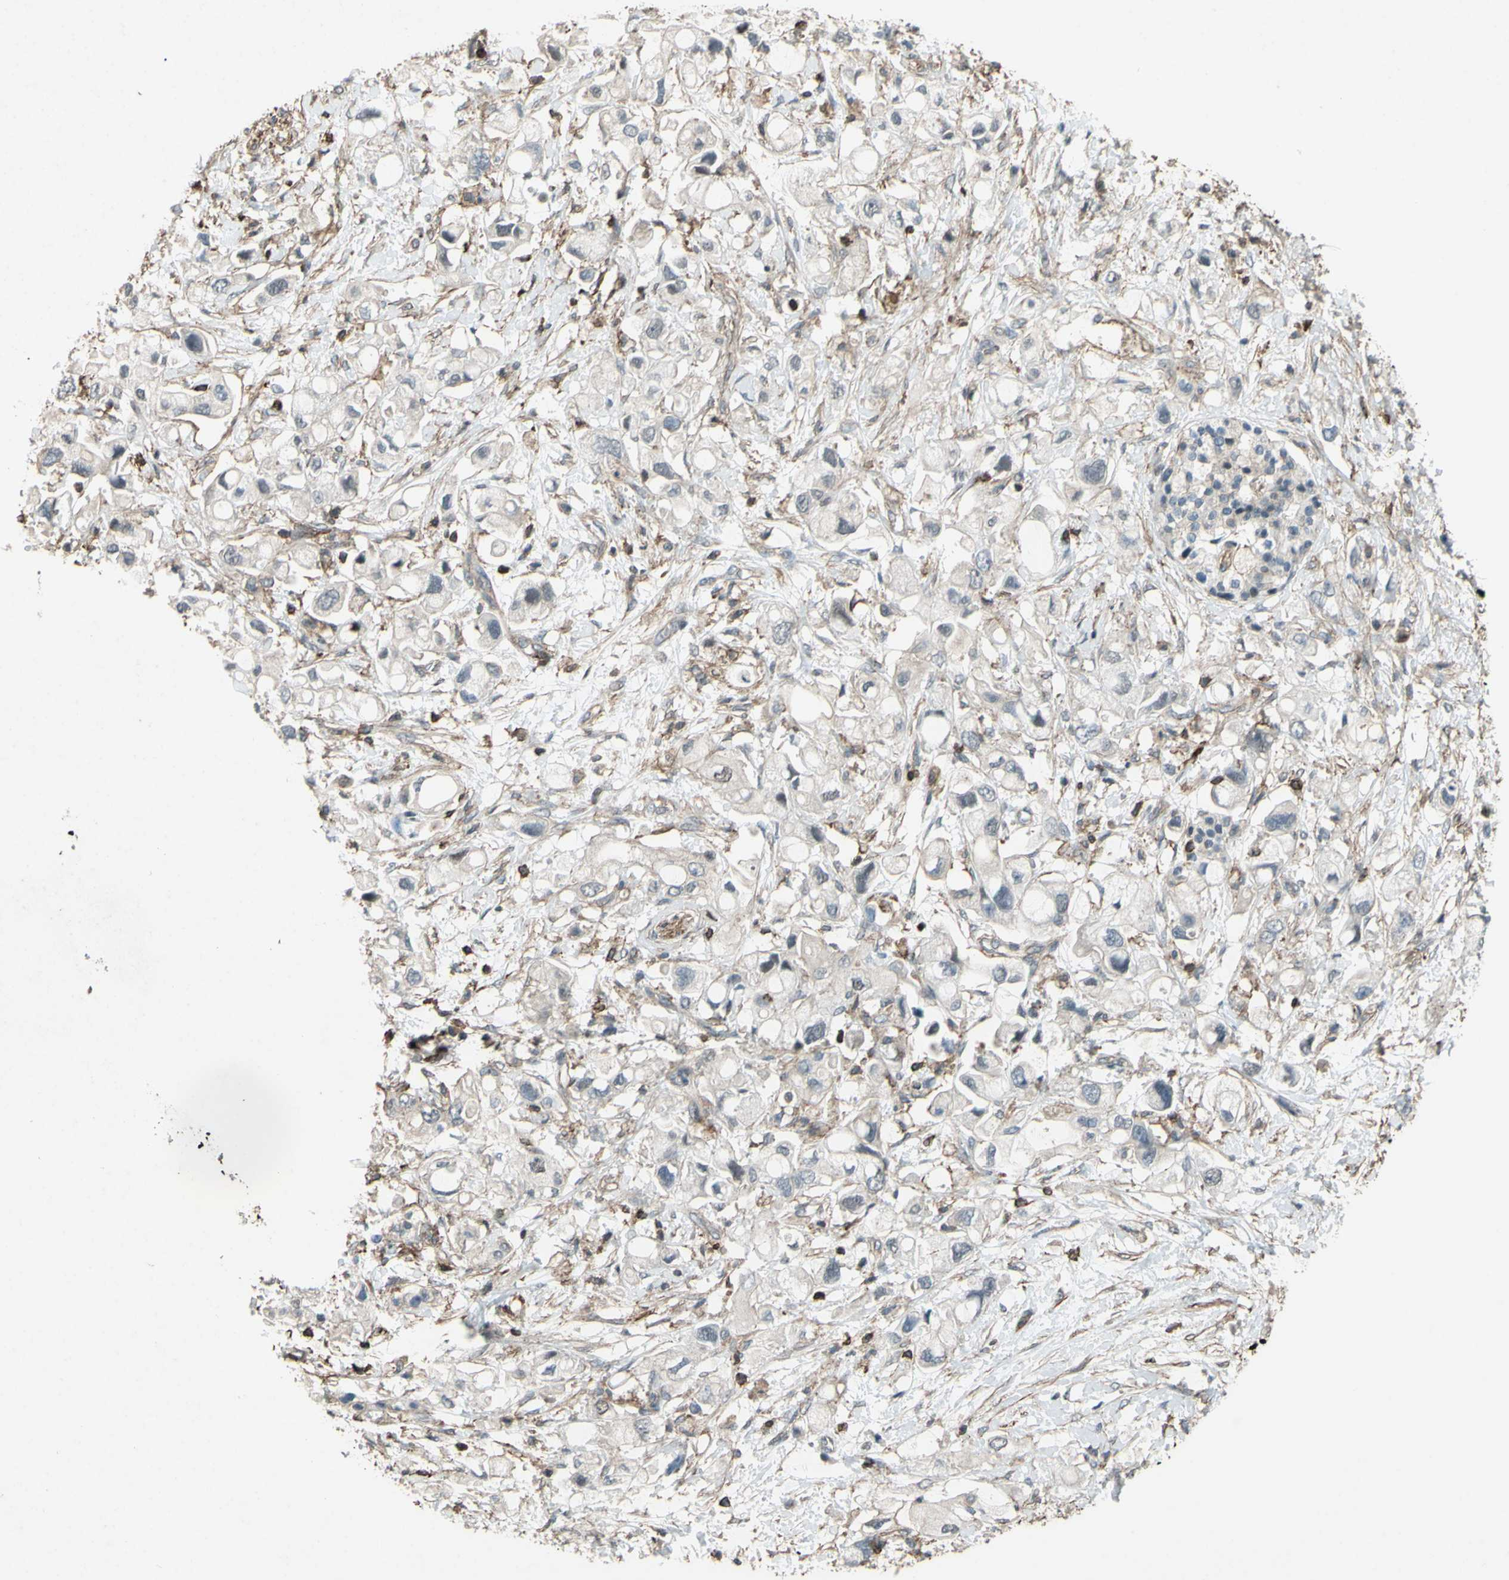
{"staining": {"intensity": "negative", "quantity": "none", "location": "none"}, "tissue": "pancreatic cancer", "cell_type": "Tumor cells", "image_type": "cancer", "snomed": [{"axis": "morphology", "description": "Adenocarcinoma, NOS"}, {"axis": "topography", "description": "Pancreas"}], "caption": "Tumor cells show no significant staining in adenocarcinoma (pancreatic).", "gene": "ADD3", "patient": {"sex": "female", "age": 56}}